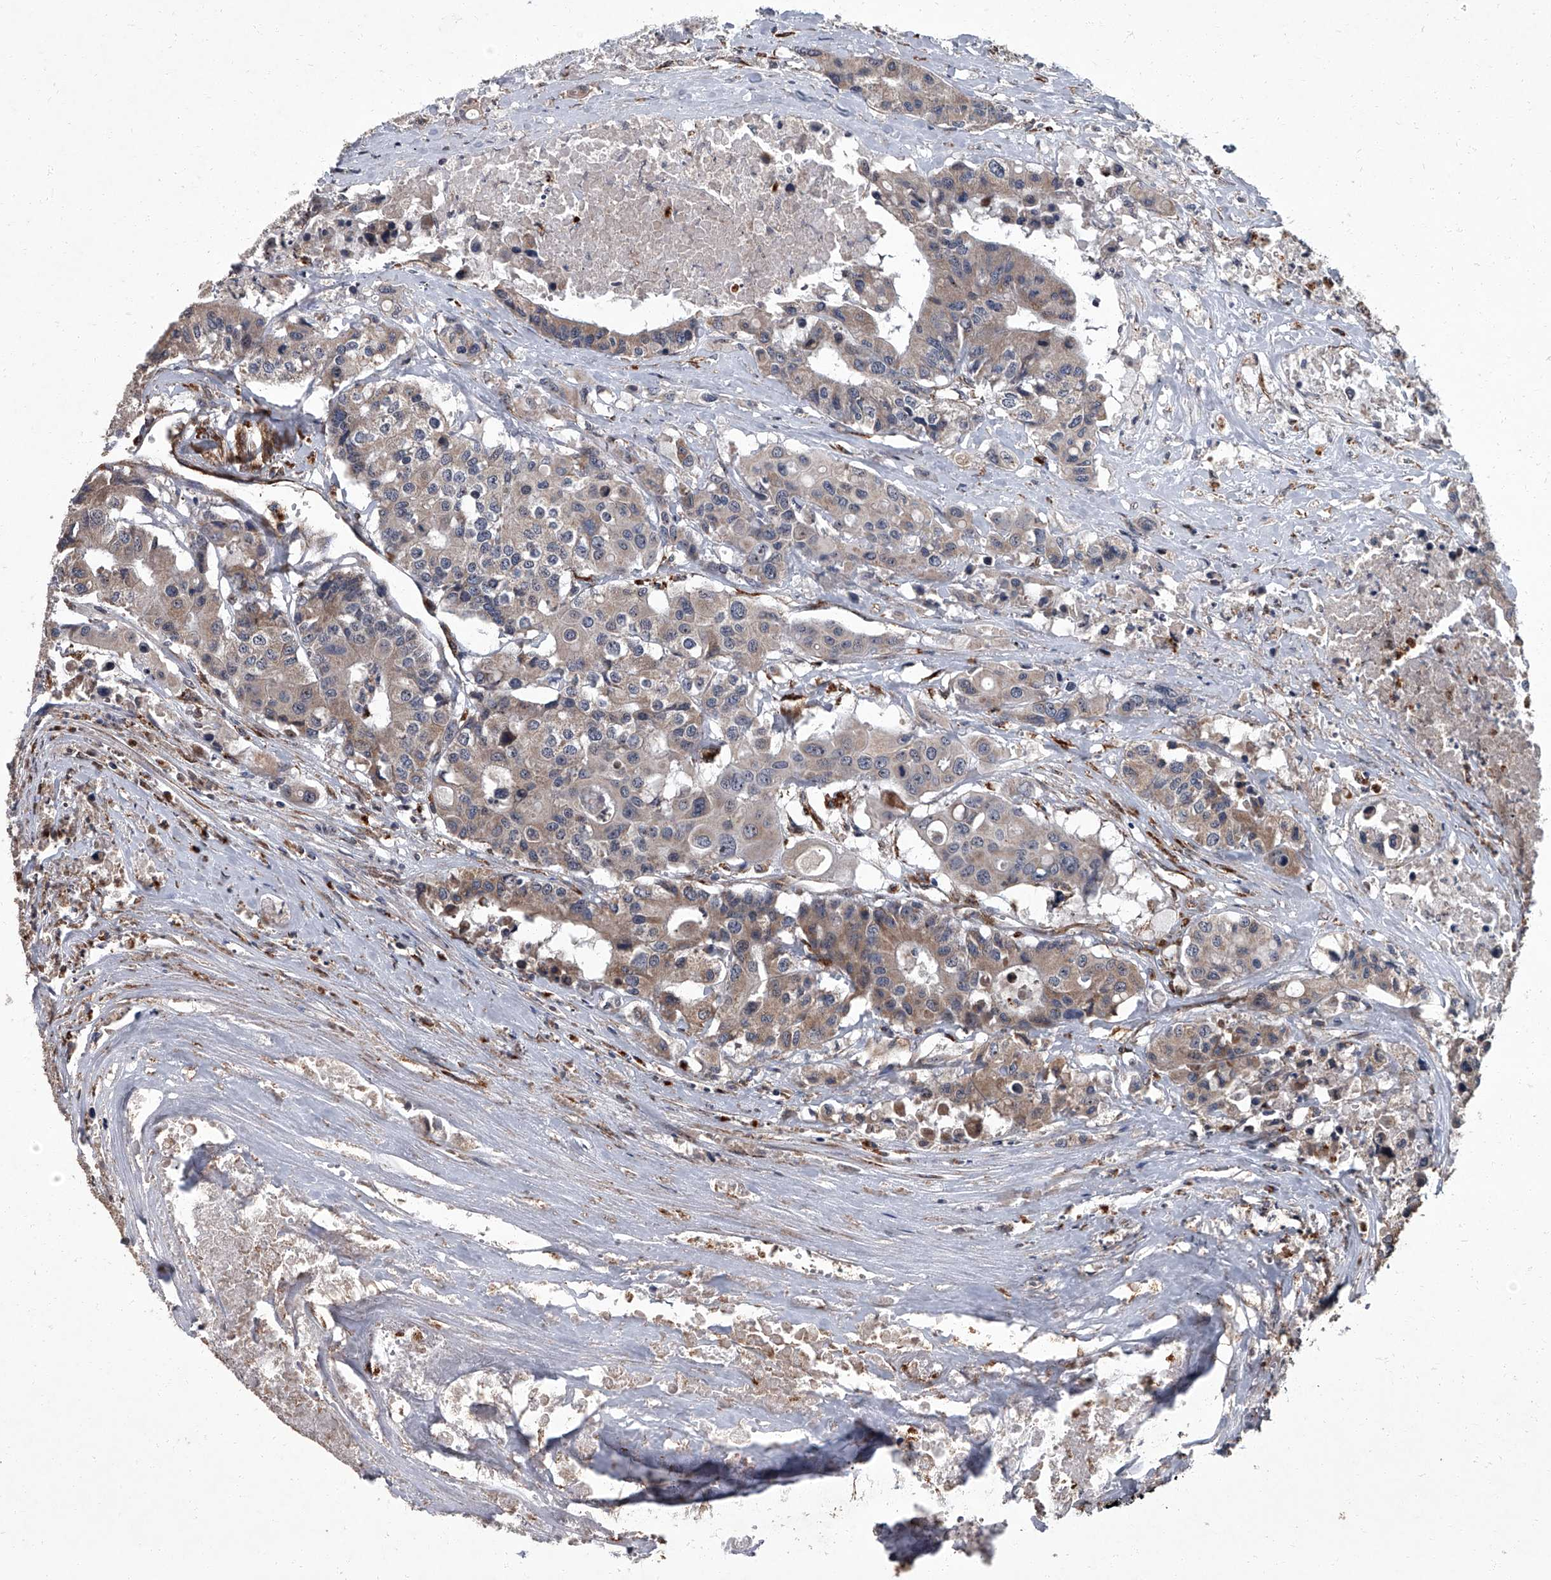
{"staining": {"intensity": "weak", "quantity": "25%-75%", "location": "cytoplasmic/membranous"}, "tissue": "colorectal cancer", "cell_type": "Tumor cells", "image_type": "cancer", "snomed": [{"axis": "morphology", "description": "Adenocarcinoma, NOS"}, {"axis": "topography", "description": "Colon"}], "caption": "A brown stain highlights weak cytoplasmic/membranous staining of a protein in human colorectal cancer tumor cells.", "gene": "SIRT4", "patient": {"sex": "male", "age": 77}}